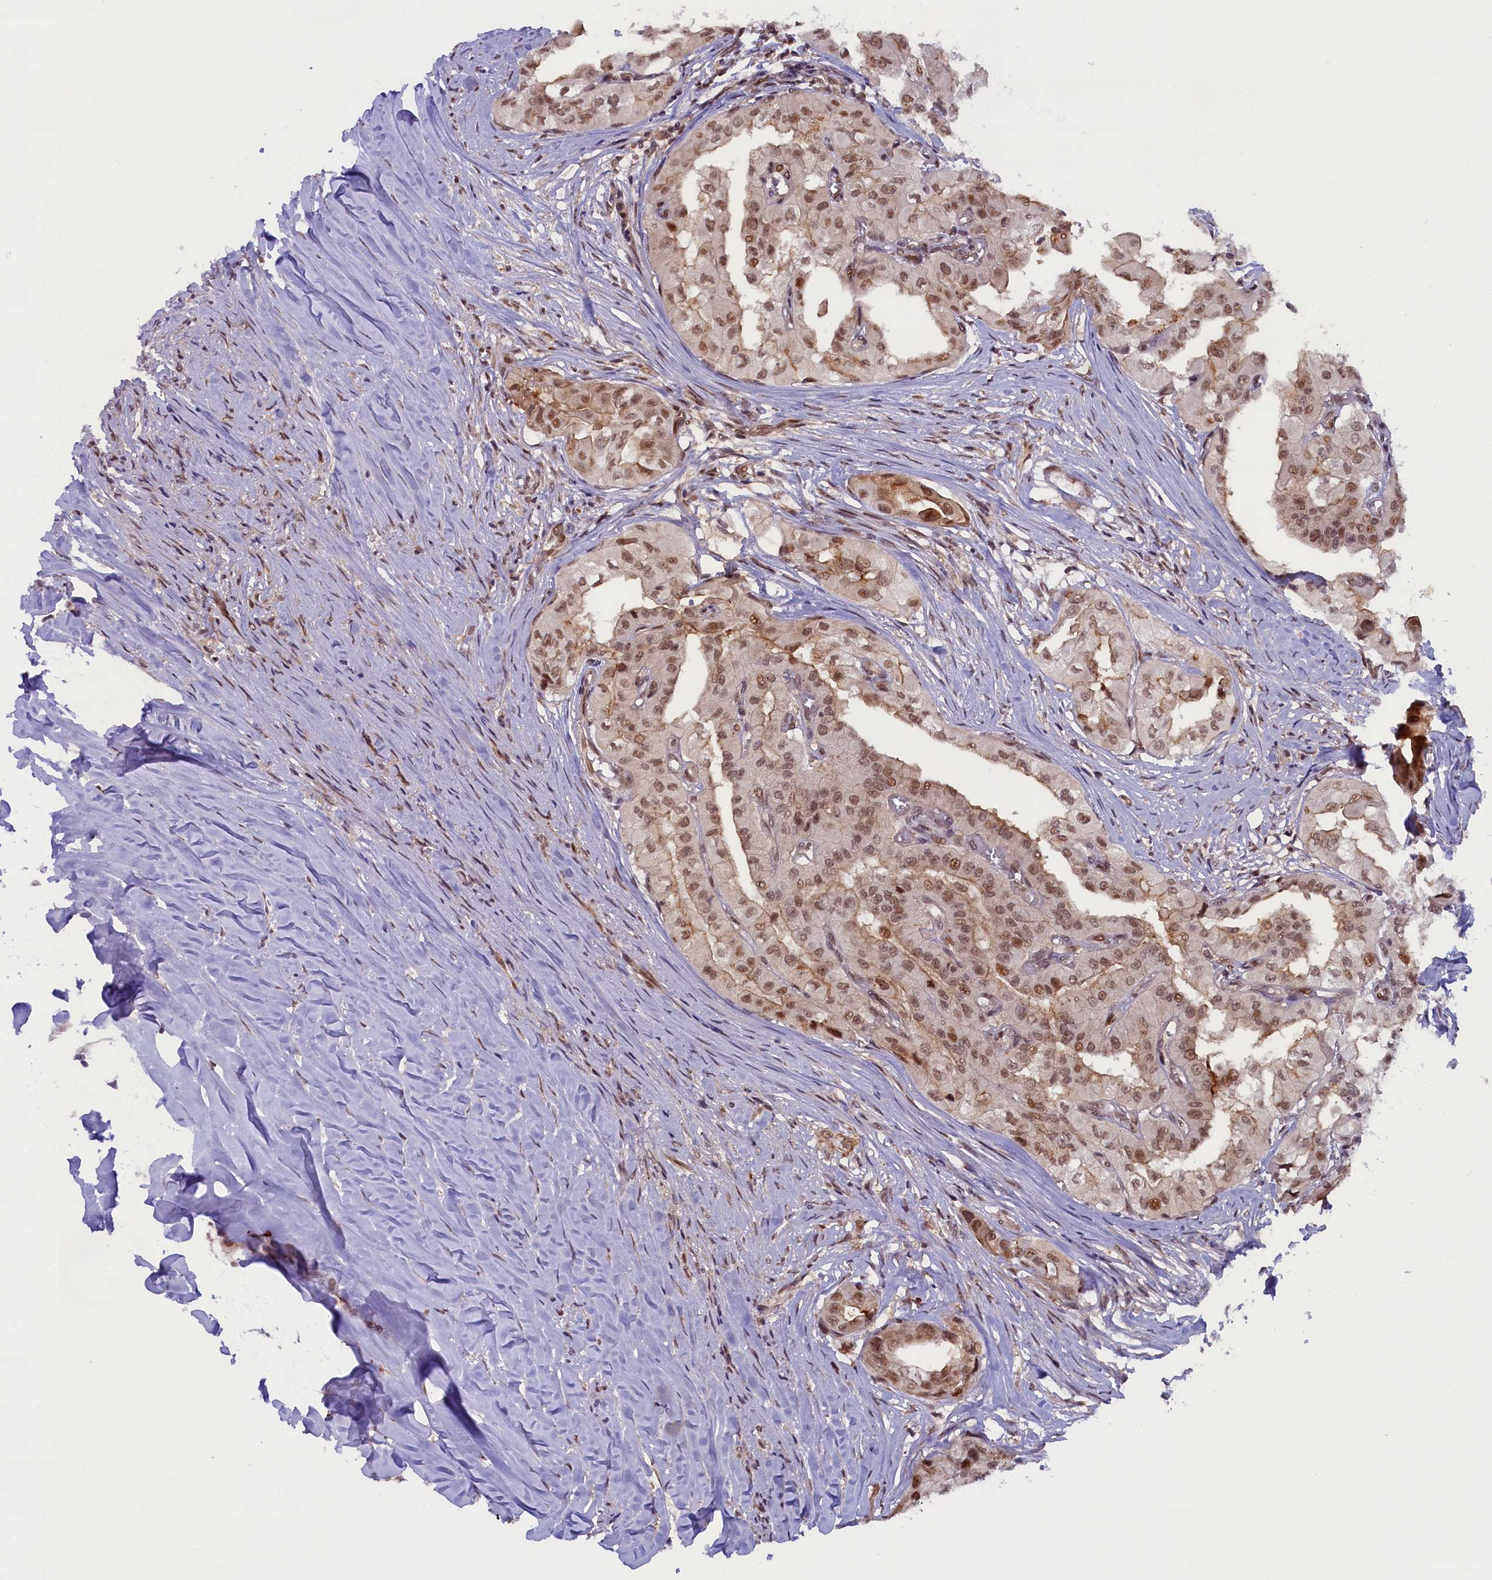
{"staining": {"intensity": "moderate", "quantity": ">75%", "location": "nuclear"}, "tissue": "thyroid cancer", "cell_type": "Tumor cells", "image_type": "cancer", "snomed": [{"axis": "morphology", "description": "Papillary adenocarcinoma, NOS"}, {"axis": "topography", "description": "Thyroid gland"}], "caption": "There is medium levels of moderate nuclear expression in tumor cells of papillary adenocarcinoma (thyroid), as demonstrated by immunohistochemical staining (brown color).", "gene": "FCHO1", "patient": {"sex": "female", "age": 59}}